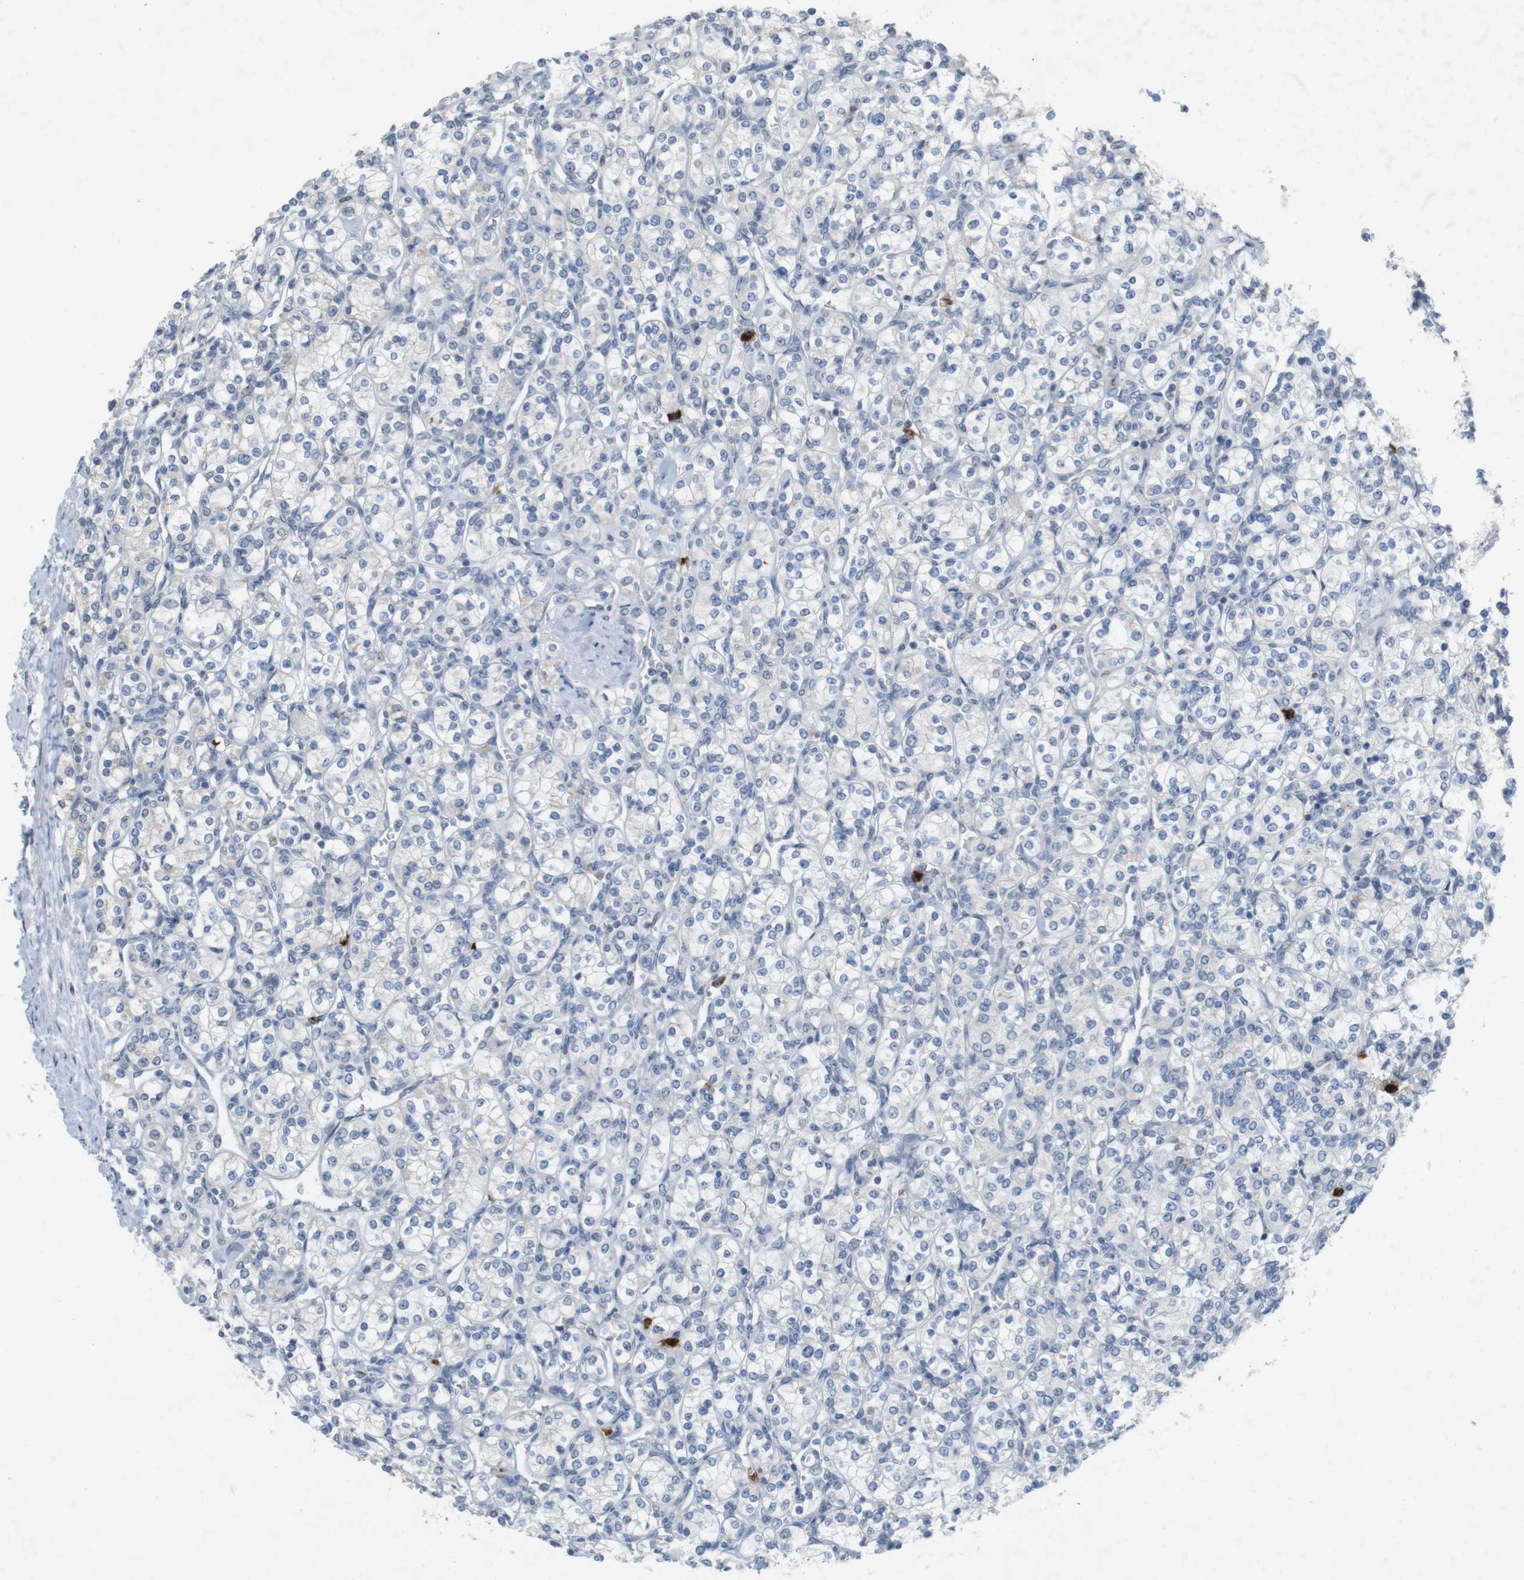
{"staining": {"intensity": "negative", "quantity": "none", "location": "none"}, "tissue": "renal cancer", "cell_type": "Tumor cells", "image_type": "cancer", "snomed": [{"axis": "morphology", "description": "Adenocarcinoma, NOS"}, {"axis": "topography", "description": "Kidney"}], "caption": "The histopathology image demonstrates no significant expression in tumor cells of renal adenocarcinoma.", "gene": "TSPAN14", "patient": {"sex": "male", "age": 77}}